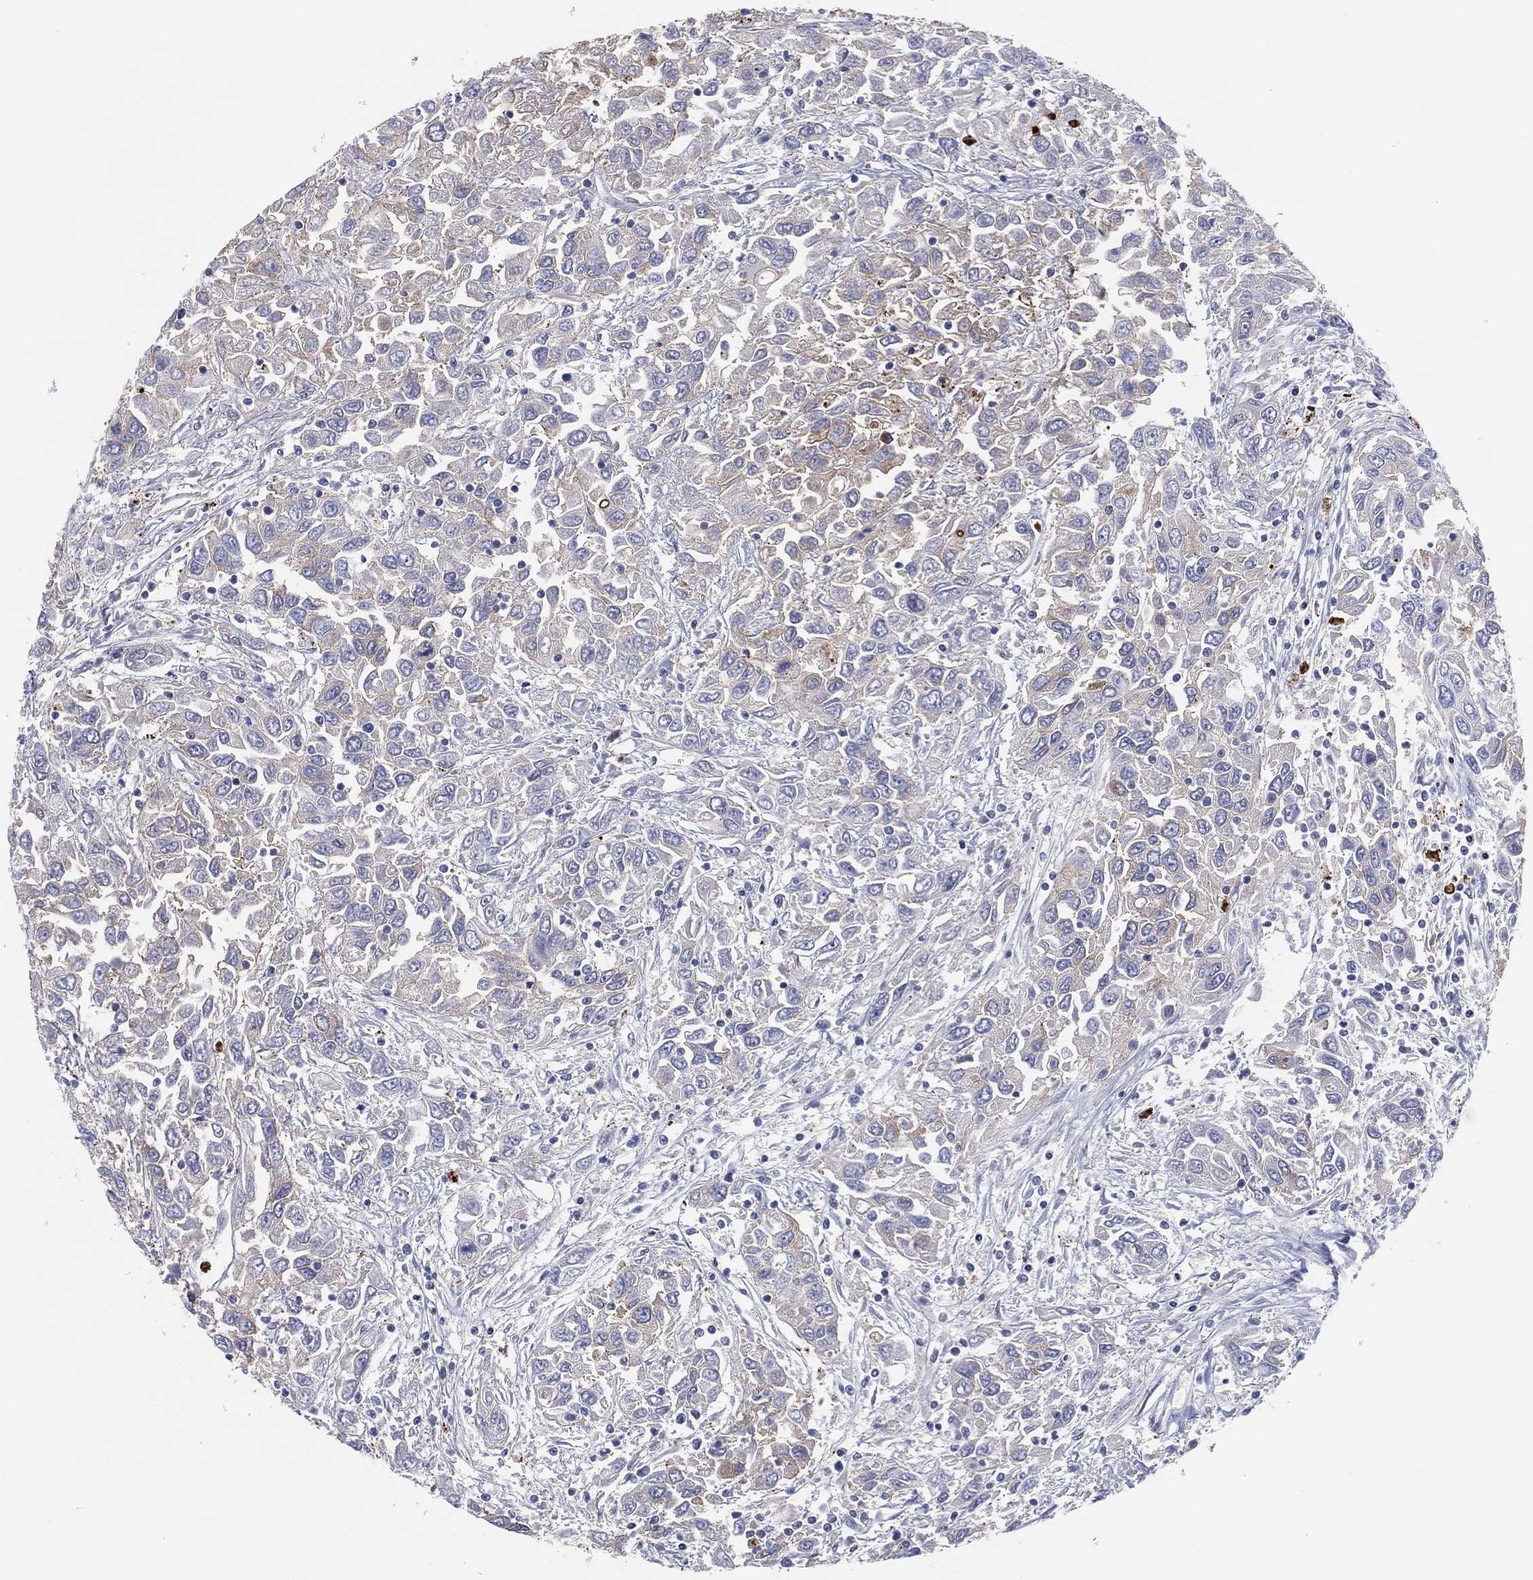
{"staining": {"intensity": "weak", "quantity": "<25%", "location": "cytoplasmic/membranous"}, "tissue": "urothelial cancer", "cell_type": "Tumor cells", "image_type": "cancer", "snomed": [{"axis": "morphology", "description": "Urothelial carcinoma, High grade"}, {"axis": "topography", "description": "Urinary bladder"}], "caption": "Human high-grade urothelial carcinoma stained for a protein using immunohistochemistry reveals no staining in tumor cells.", "gene": "PLAC8", "patient": {"sex": "male", "age": 76}}